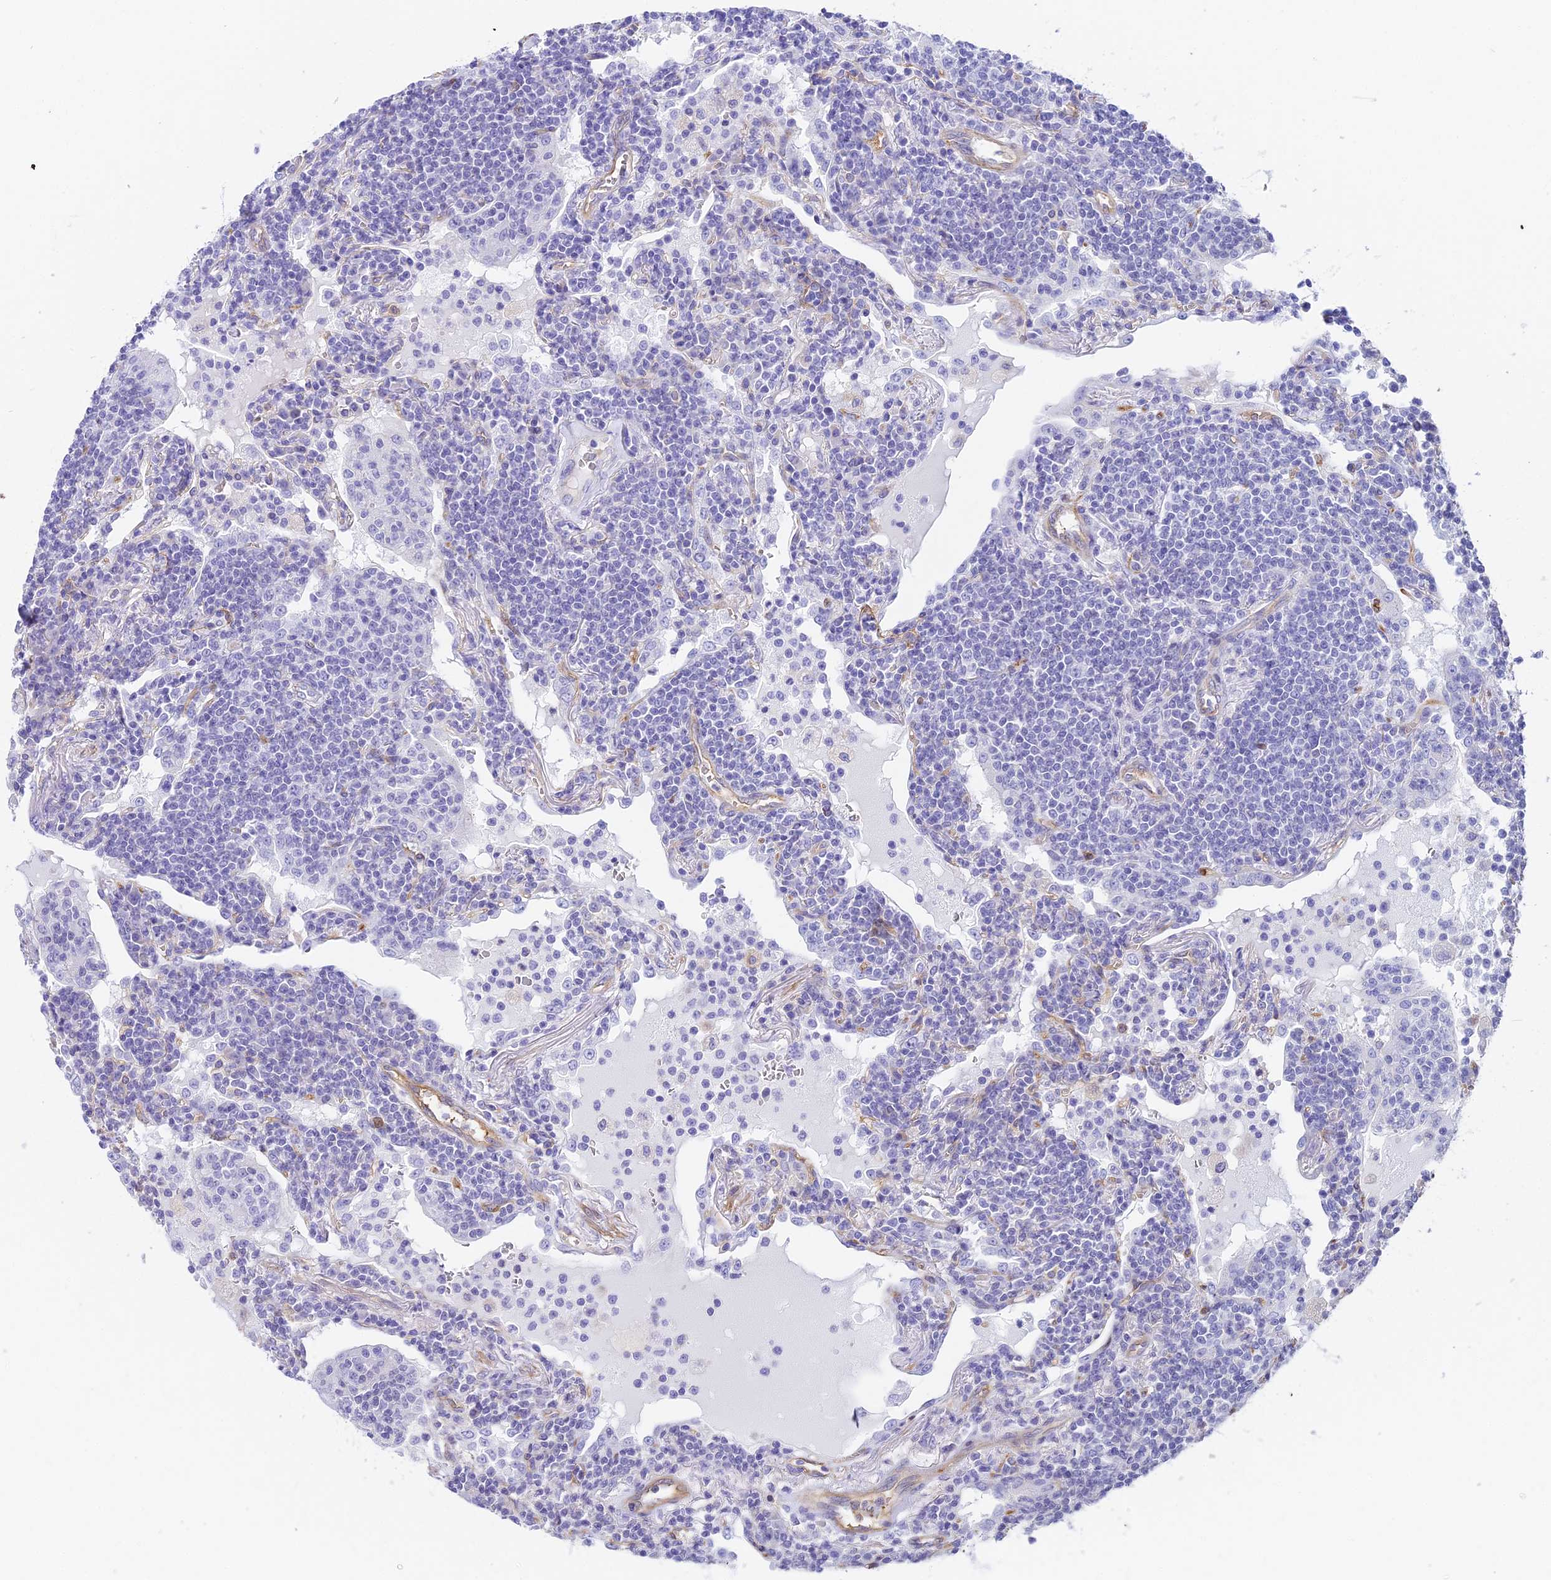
{"staining": {"intensity": "negative", "quantity": "none", "location": "none"}, "tissue": "lymphoma", "cell_type": "Tumor cells", "image_type": "cancer", "snomed": [{"axis": "morphology", "description": "Malignant lymphoma, non-Hodgkin's type, Low grade"}, {"axis": "topography", "description": "Lung"}], "caption": "Lymphoma was stained to show a protein in brown. There is no significant expression in tumor cells.", "gene": "HOMER3", "patient": {"sex": "female", "age": 71}}